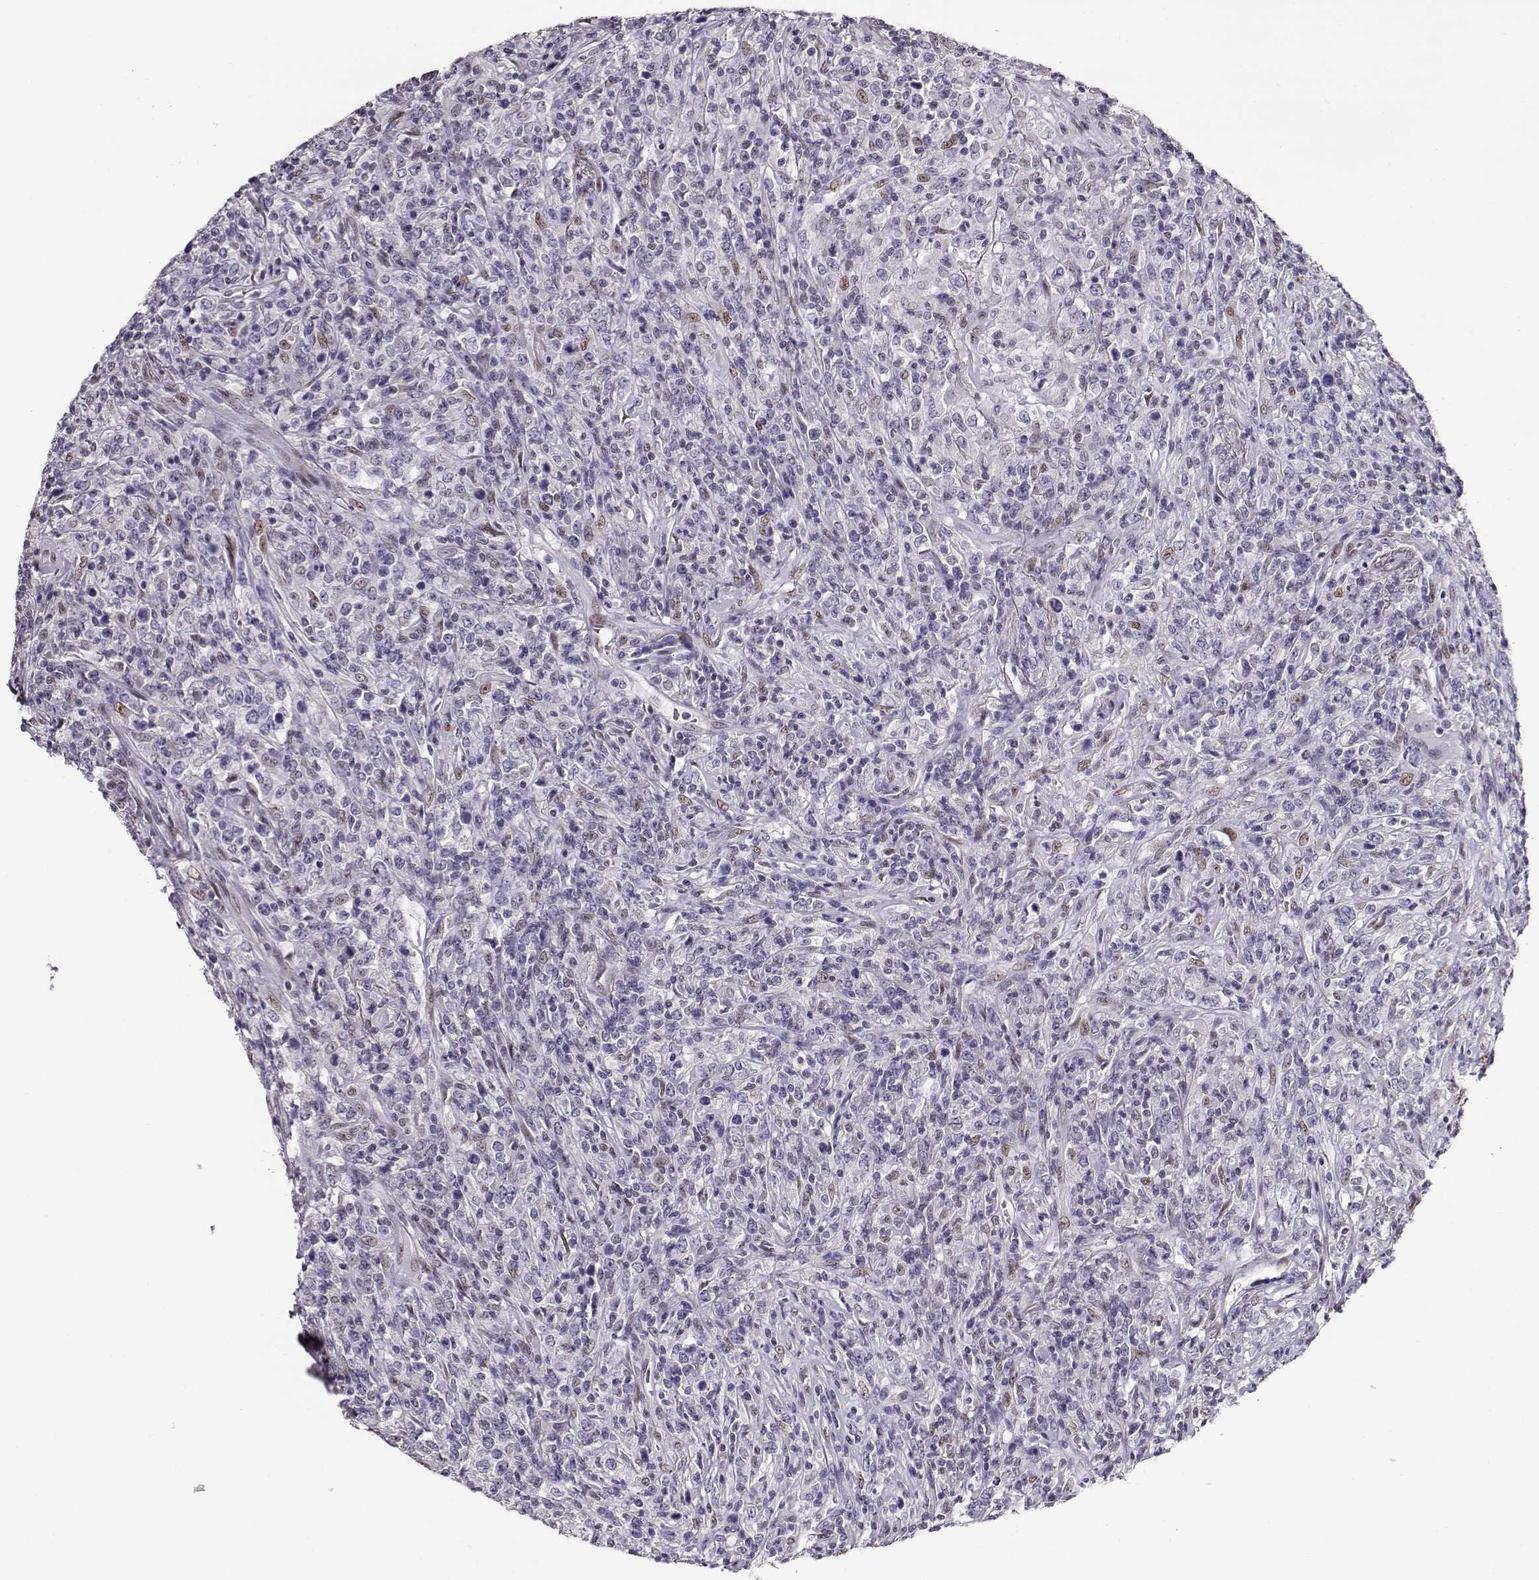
{"staining": {"intensity": "negative", "quantity": "none", "location": "none"}, "tissue": "lymphoma", "cell_type": "Tumor cells", "image_type": "cancer", "snomed": [{"axis": "morphology", "description": "Malignant lymphoma, non-Hodgkin's type, High grade"}, {"axis": "topography", "description": "Lung"}], "caption": "Human malignant lymphoma, non-Hodgkin's type (high-grade) stained for a protein using immunohistochemistry displays no expression in tumor cells.", "gene": "POLI", "patient": {"sex": "male", "age": 79}}